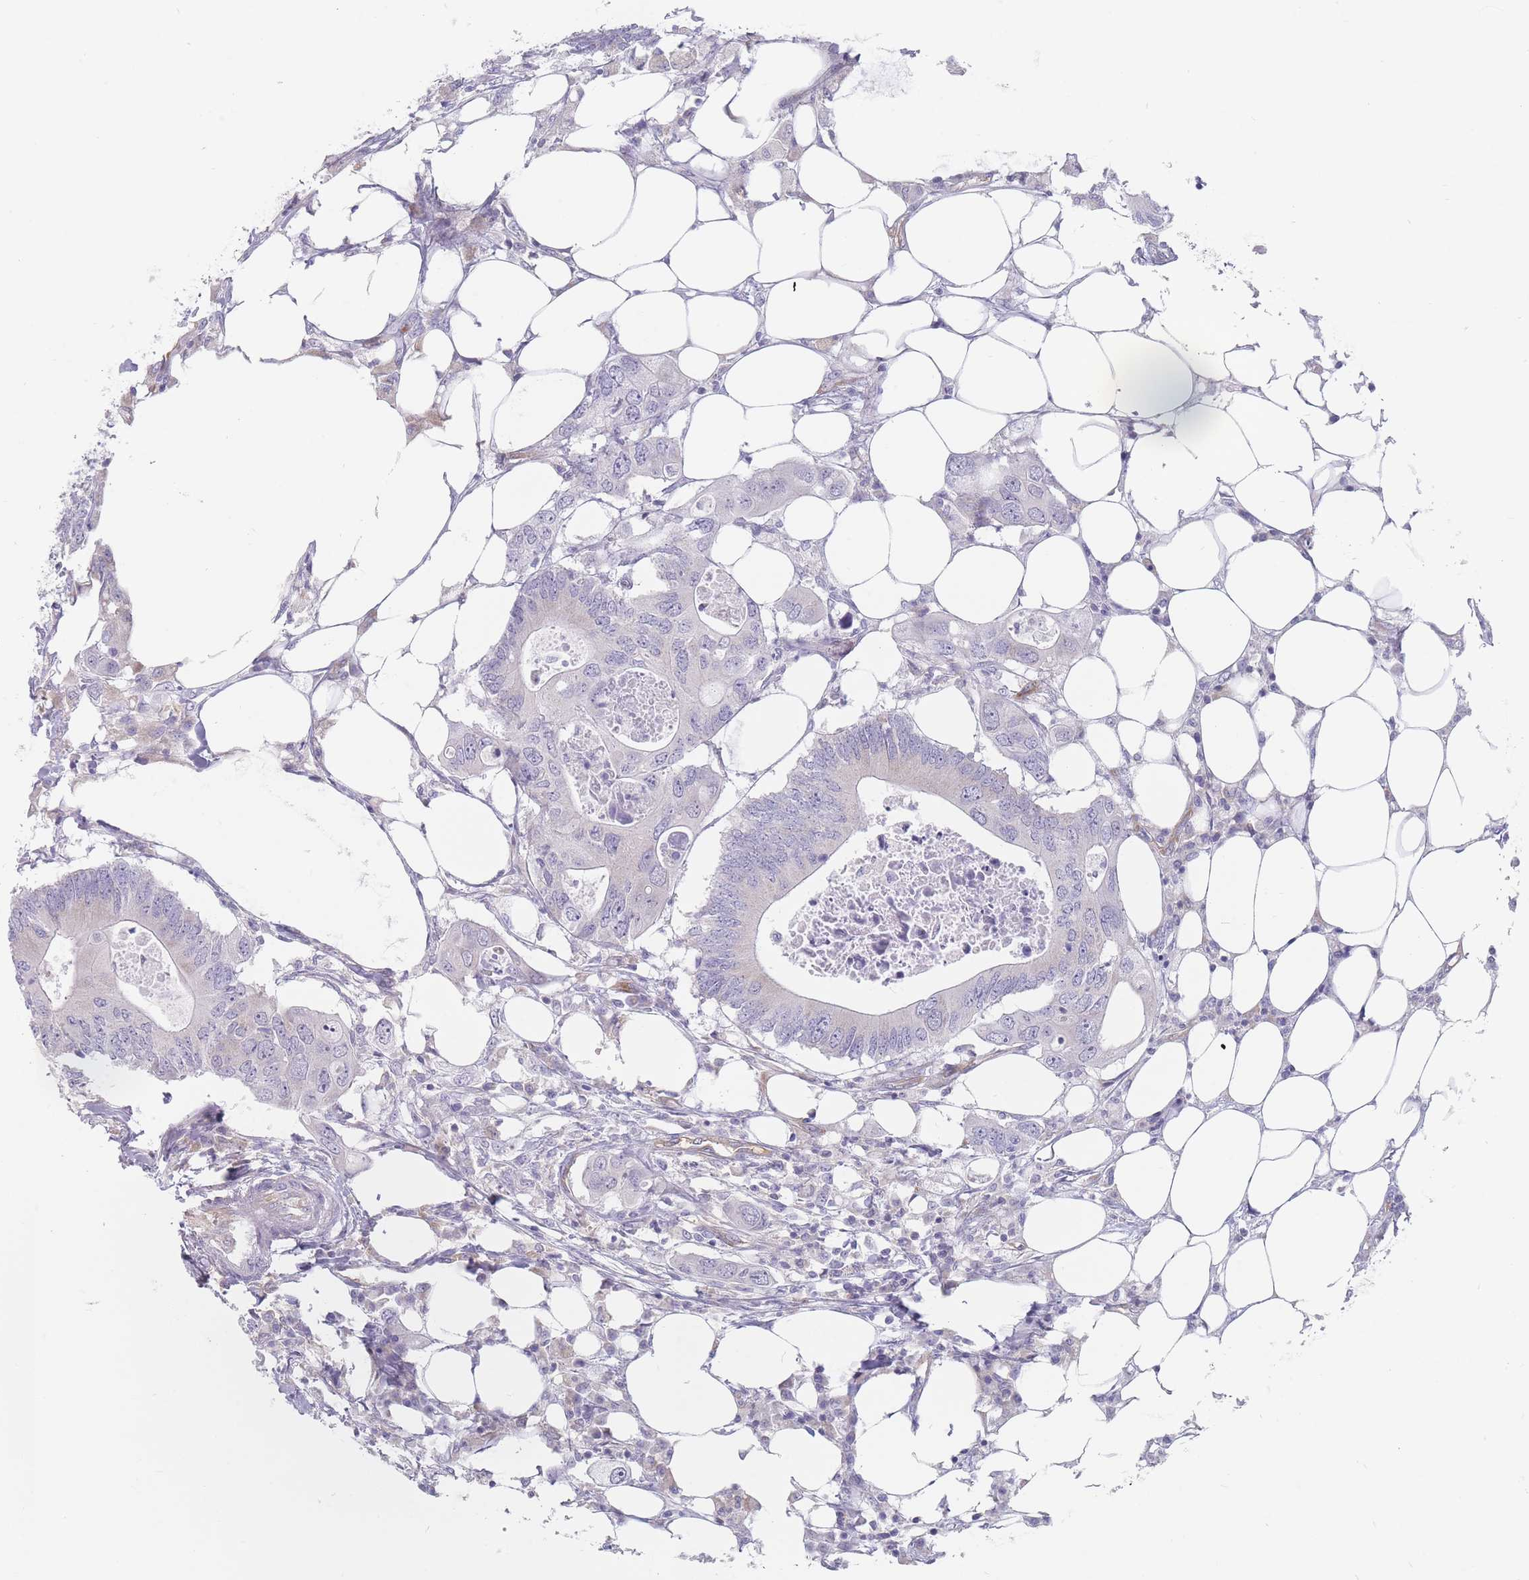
{"staining": {"intensity": "weak", "quantity": "<25%", "location": "cytoplasmic/membranous"}, "tissue": "colorectal cancer", "cell_type": "Tumor cells", "image_type": "cancer", "snomed": [{"axis": "morphology", "description": "Adenocarcinoma, NOS"}, {"axis": "topography", "description": "Colon"}], "caption": "IHC micrograph of neoplastic tissue: colorectal cancer stained with DAB (3,3'-diaminobenzidine) exhibits no significant protein expression in tumor cells.", "gene": "MAP1S", "patient": {"sex": "male", "age": 71}}